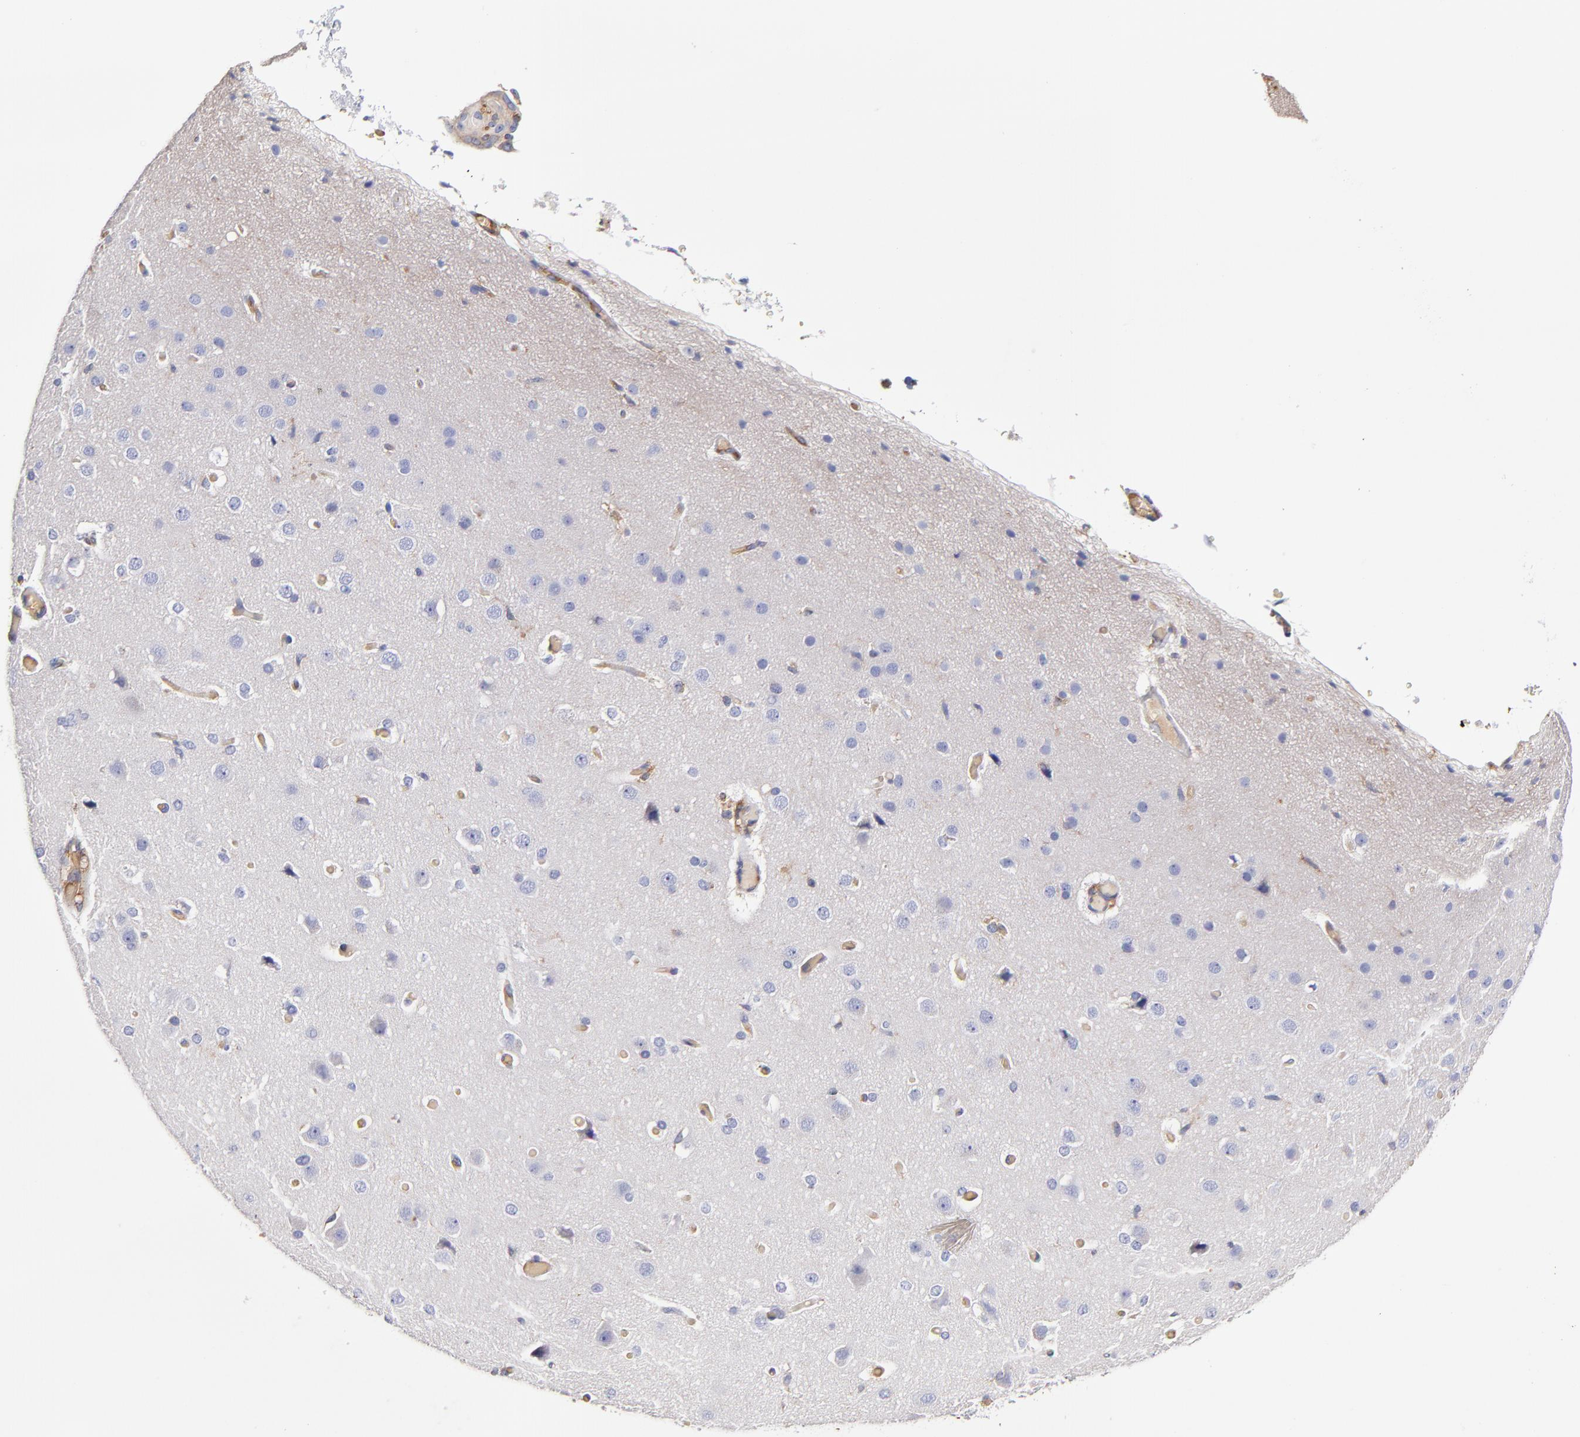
{"staining": {"intensity": "moderate", "quantity": ">75%", "location": "cytoplasmic/membranous"}, "tissue": "cerebral cortex", "cell_type": "Endothelial cells", "image_type": "normal", "snomed": [{"axis": "morphology", "description": "Normal tissue, NOS"}, {"axis": "morphology", "description": "Glioma, malignant, High grade"}, {"axis": "topography", "description": "Cerebral cortex"}], "caption": "Immunohistochemistry (IHC) (DAB (3,3'-diaminobenzidine)) staining of unremarkable cerebral cortex exhibits moderate cytoplasmic/membranous protein expression in about >75% of endothelial cells. Nuclei are stained in blue.", "gene": "CD2AP", "patient": {"sex": "male", "age": 77}}